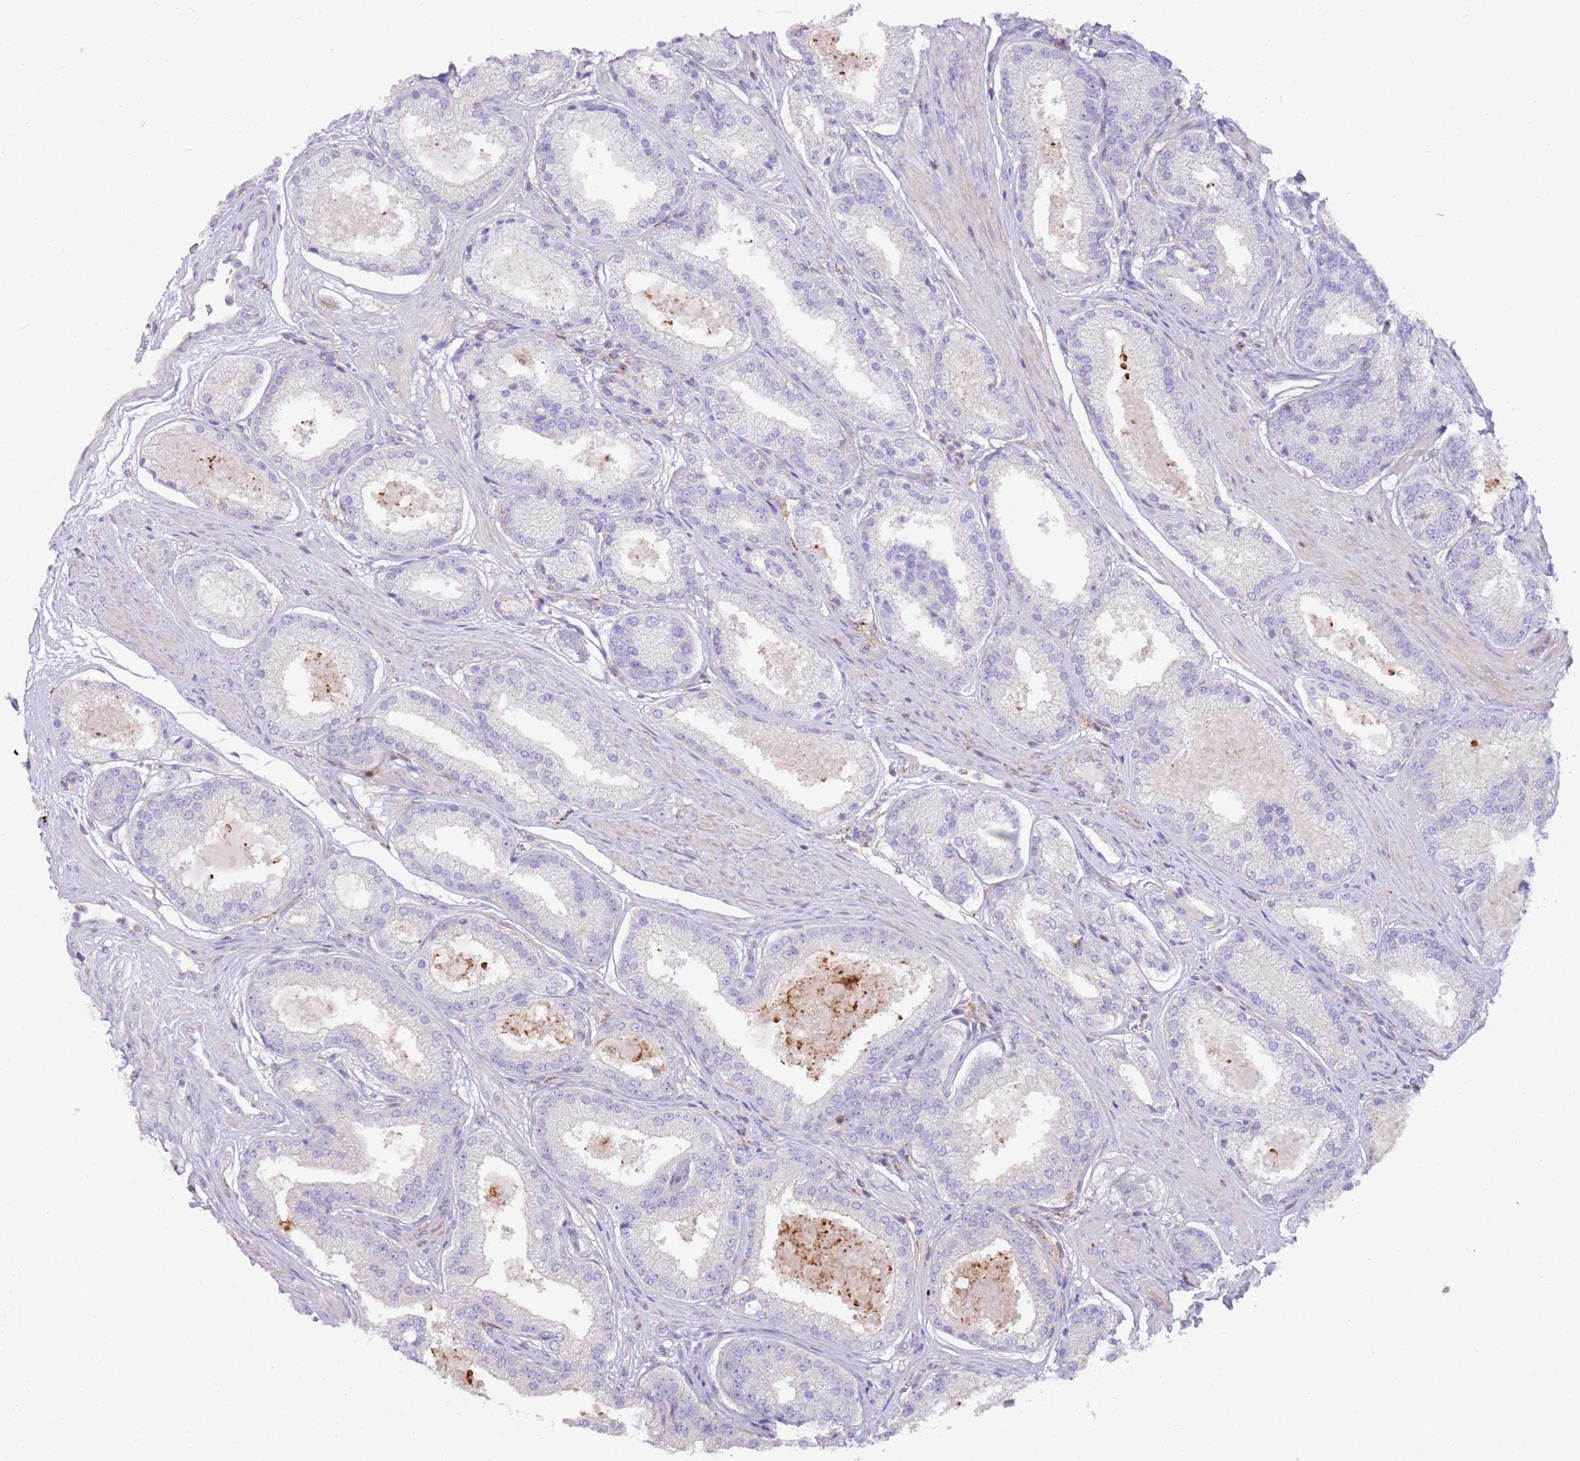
{"staining": {"intensity": "negative", "quantity": "none", "location": "none"}, "tissue": "prostate cancer", "cell_type": "Tumor cells", "image_type": "cancer", "snomed": [{"axis": "morphology", "description": "Adenocarcinoma, Low grade"}, {"axis": "topography", "description": "Prostate"}], "caption": "A histopathology image of human prostate low-grade adenocarcinoma is negative for staining in tumor cells.", "gene": "FPR1", "patient": {"sex": "male", "age": 59}}